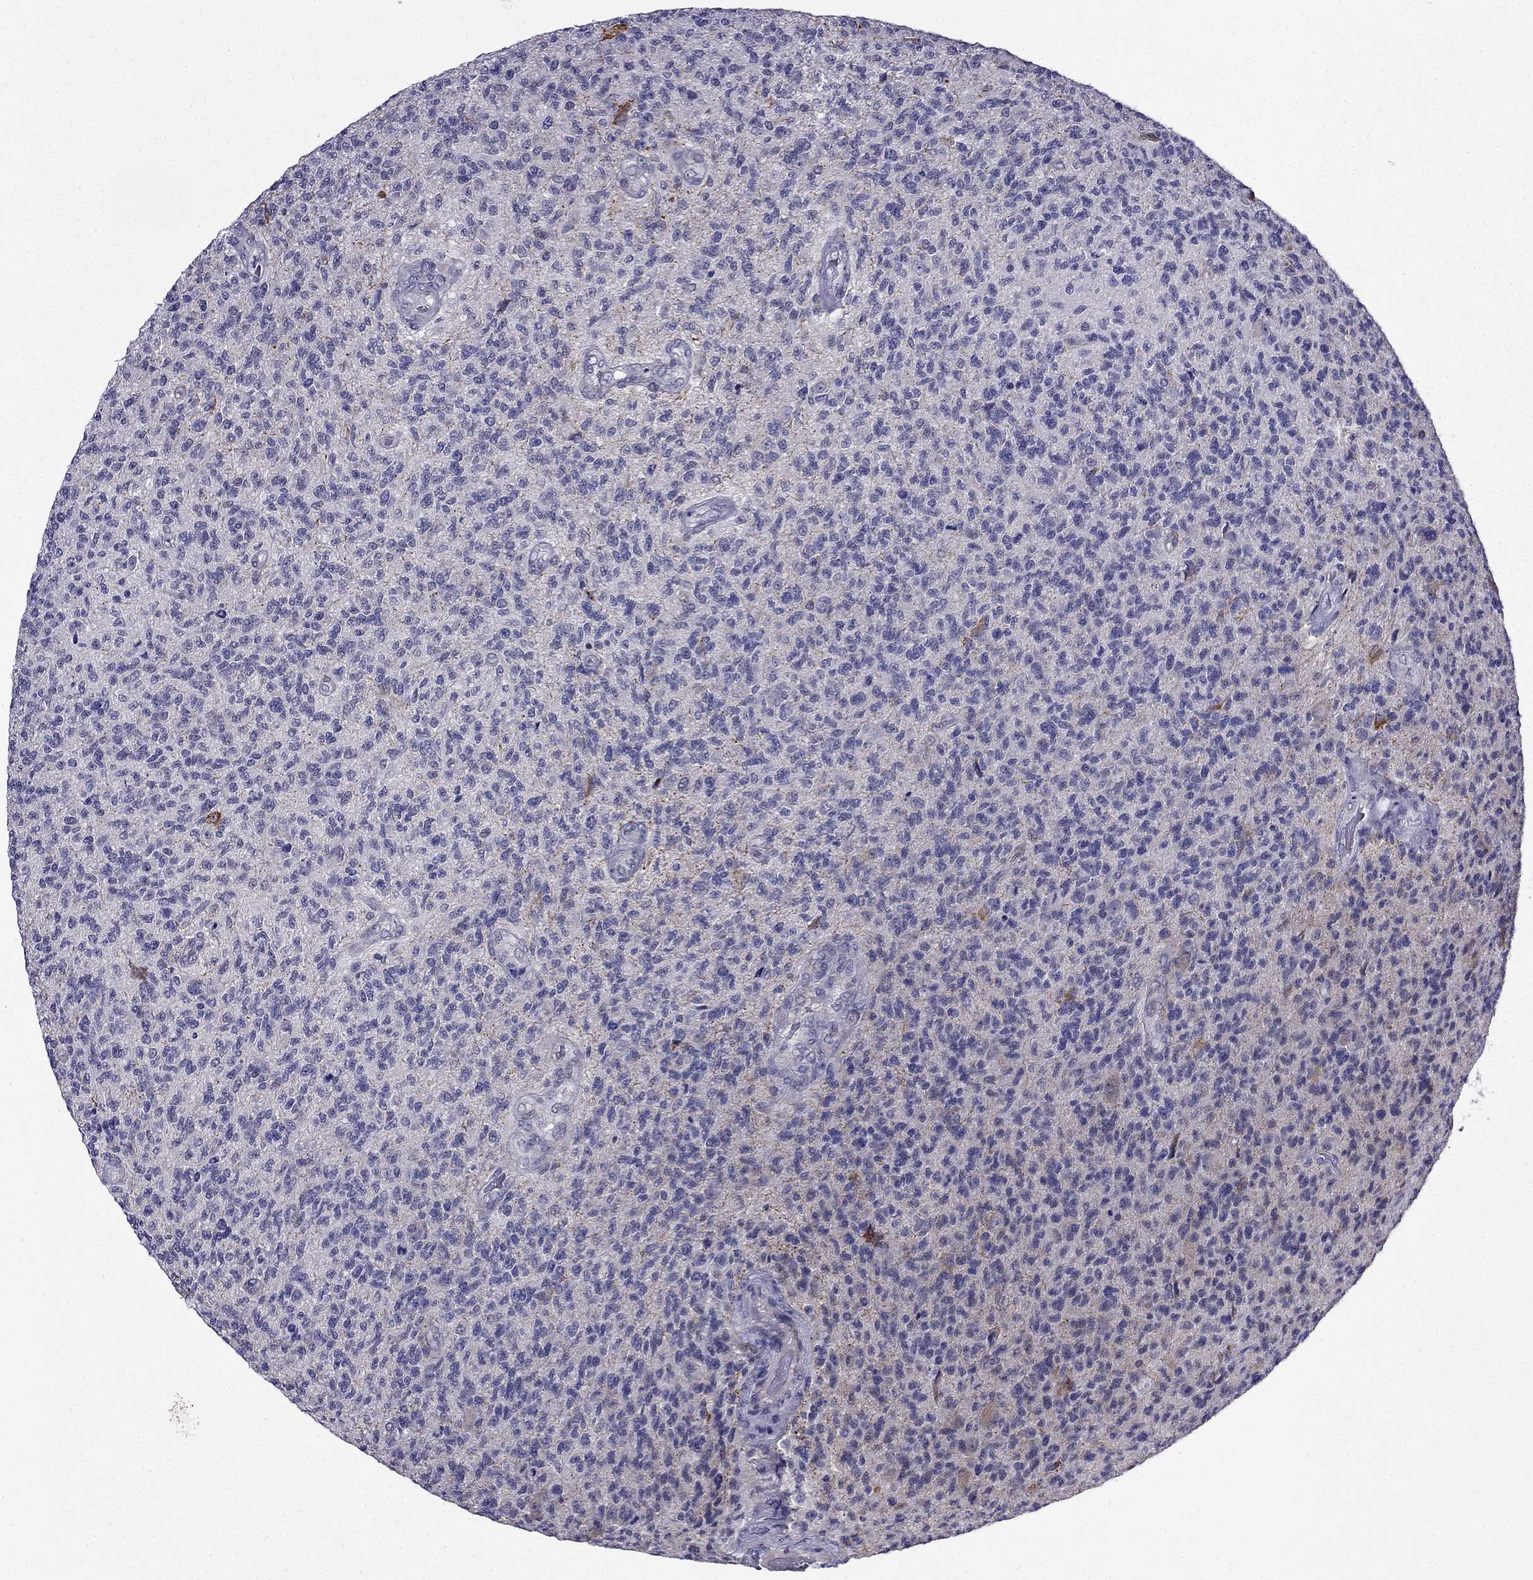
{"staining": {"intensity": "negative", "quantity": "none", "location": "none"}, "tissue": "glioma", "cell_type": "Tumor cells", "image_type": "cancer", "snomed": [{"axis": "morphology", "description": "Glioma, malignant, High grade"}, {"axis": "topography", "description": "Brain"}], "caption": "Micrograph shows no significant protein expression in tumor cells of malignant glioma (high-grade). The staining was performed using DAB (3,3'-diaminobenzidine) to visualize the protein expression in brown, while the nuclei were stained in blue with hematoxylin (Magnification: 20x).", "gene": "PI16", "patient": {"sex": "male", "age": 56}}